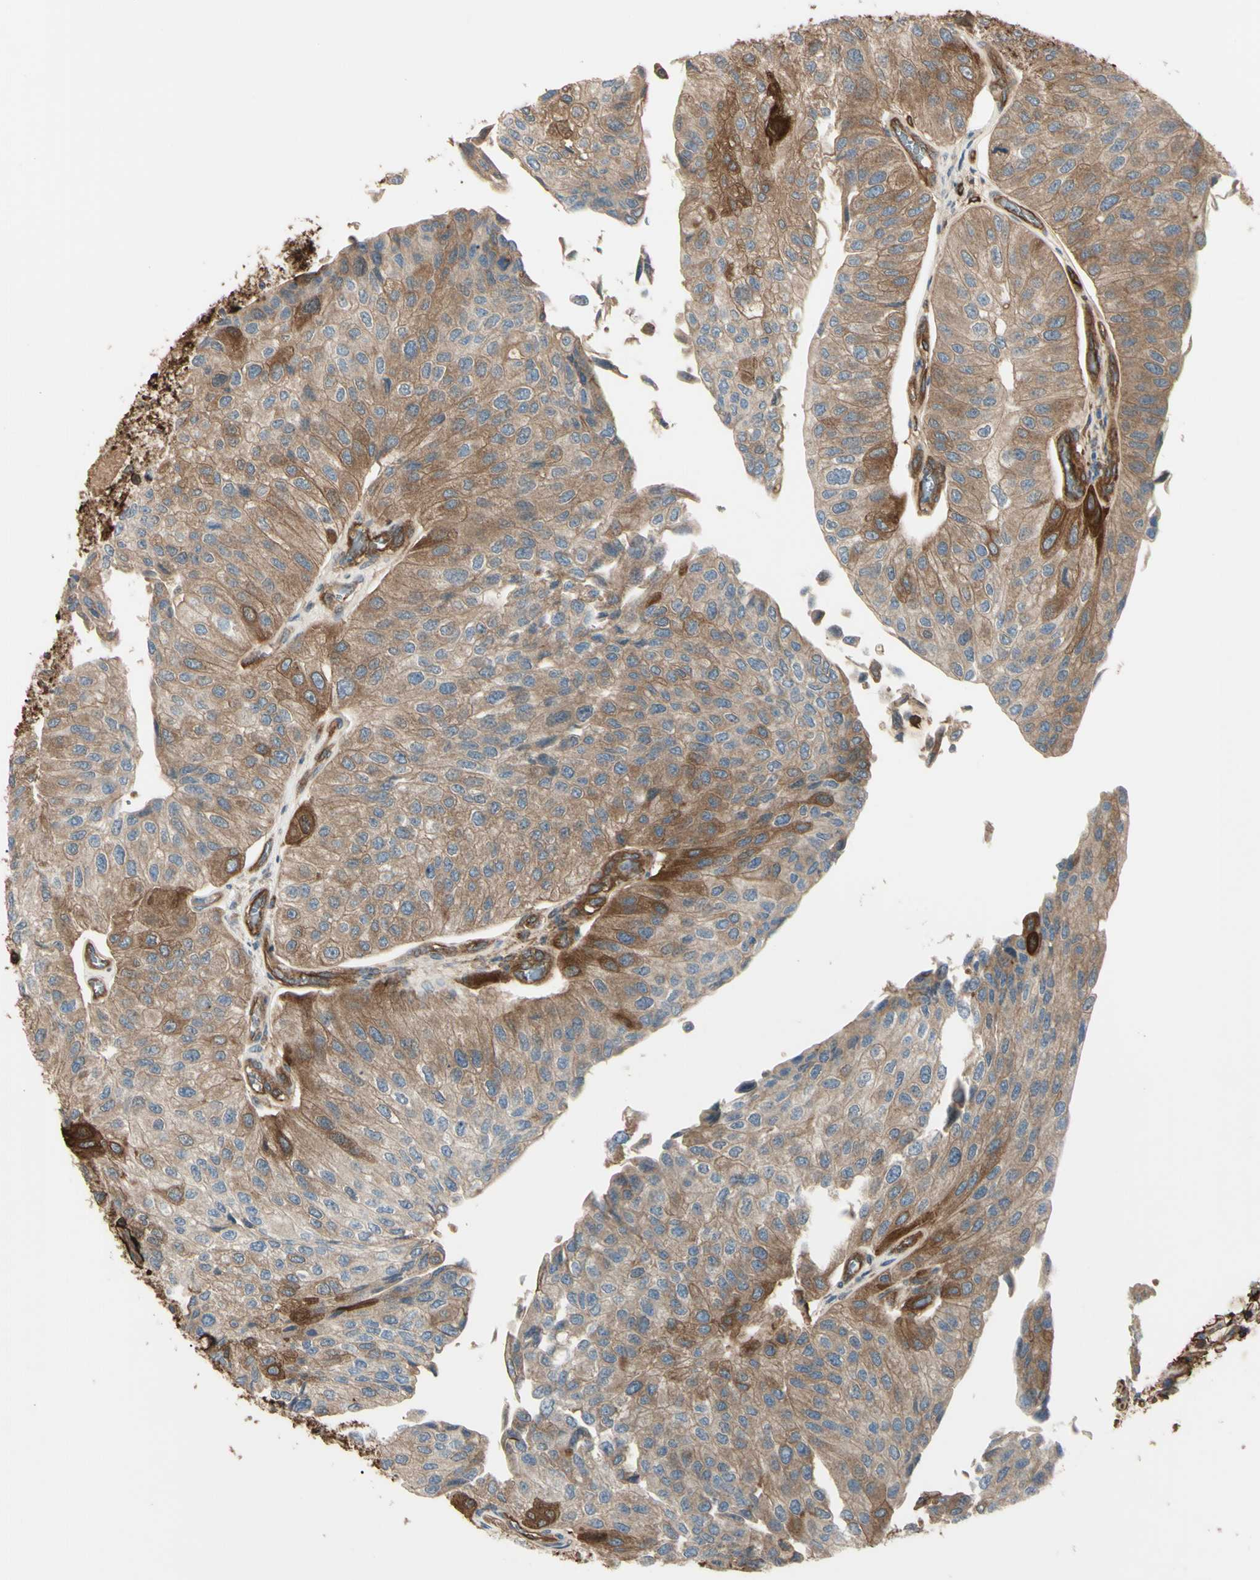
{"staining": {"intensity": "moderate", "quantity": ">75%", "location": "cytoplasmic/membranous"}, "tissue": "urothelial cancer", "cell_type": "Tumor cells", "image_type": "cancer", "snomed": [{"axis": "morphology", "description": "Urothelial carcinoma, High grade"}, {"axis": "topography", "description": "Kidney"}, {"axis": "topography", "description": "Urinary bladder"}], "caption": "A high-resolution micrograph shows IHC staining of high-grade urothelial carcinoma, which shows moderate cytoplasmic/membranous expression in approximately >75% of tumor cells.", "gene": "PTPN12", "patient": {"sex": "male", "age": 77}}